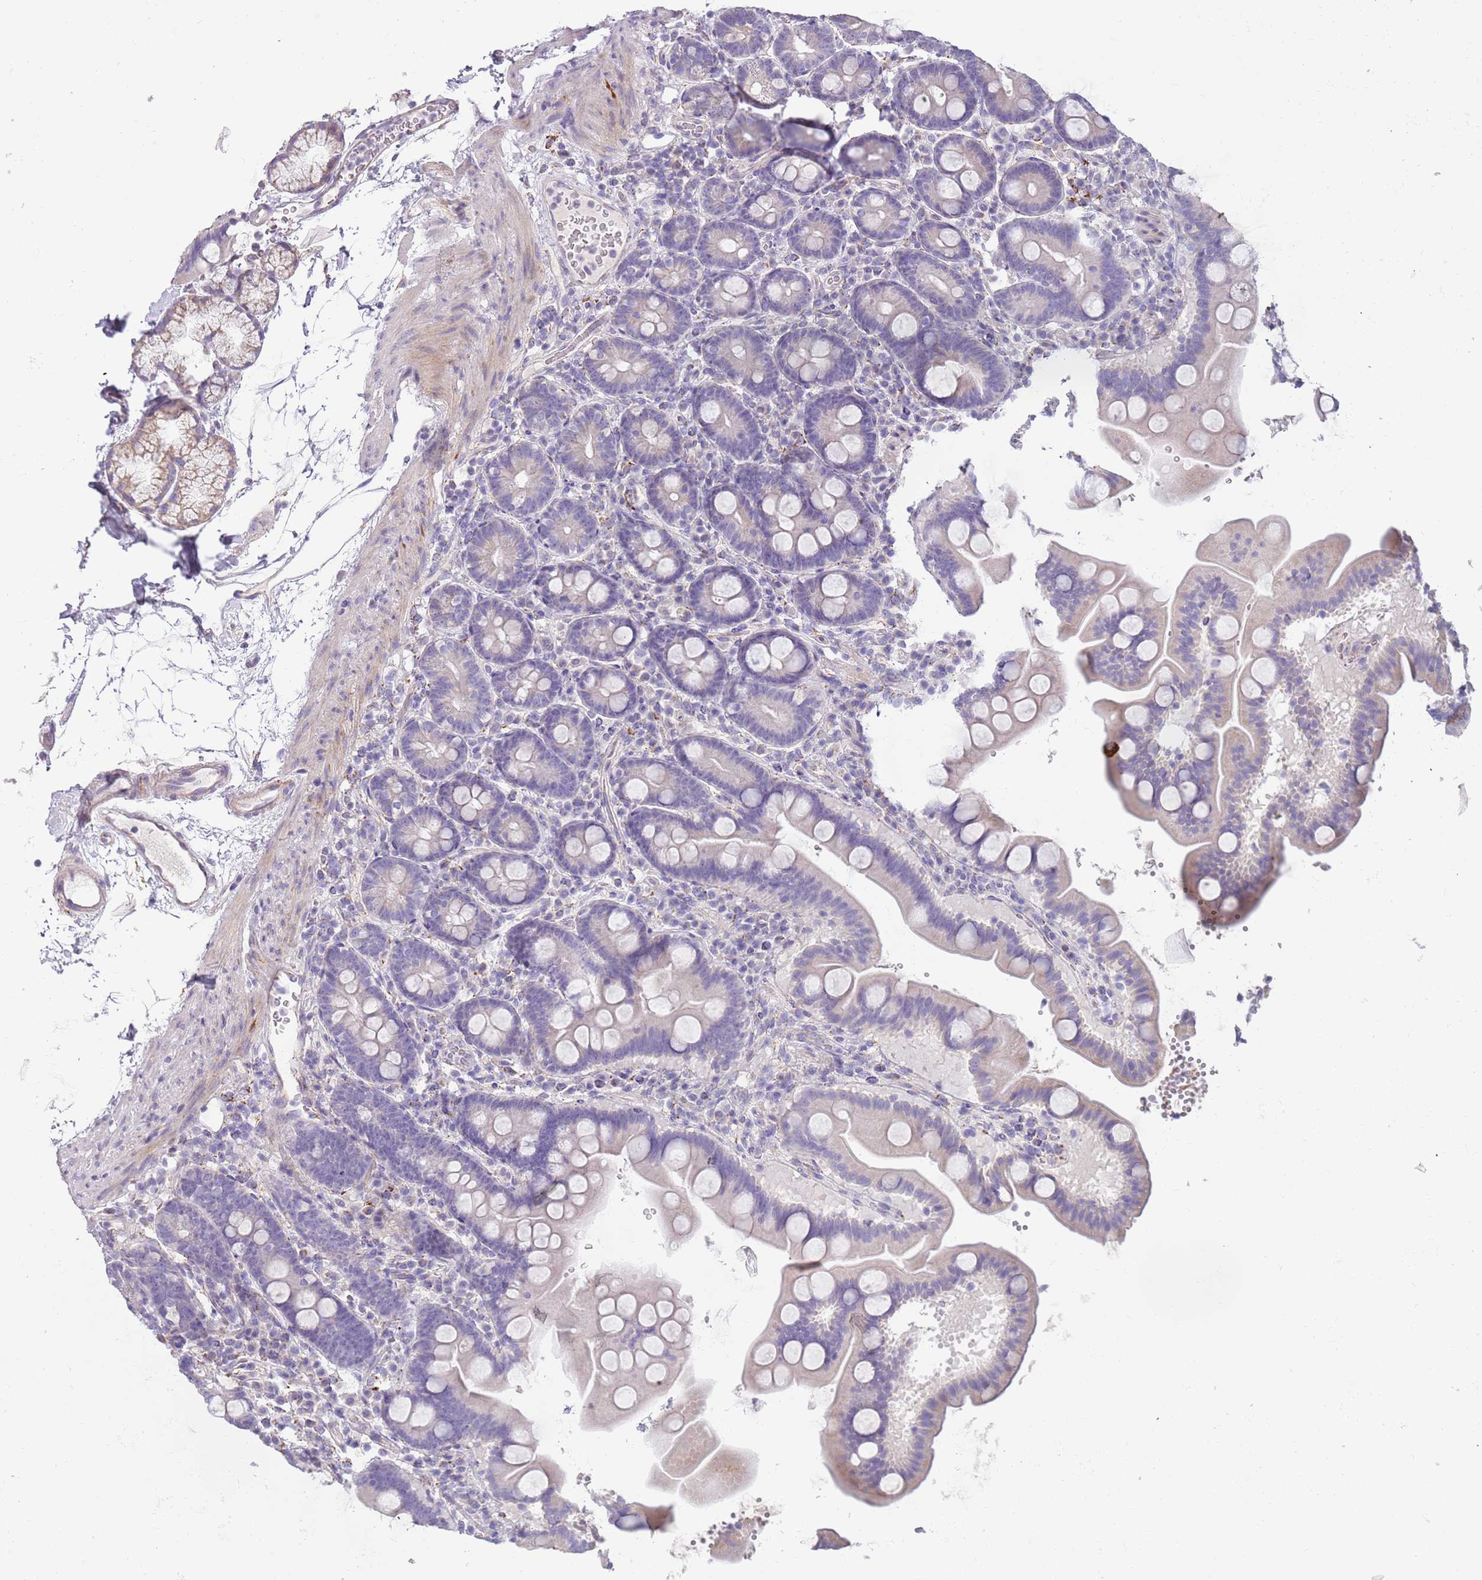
{"staining": {"intensity": "negative", "quantity": "none", "location": "none"}, "tissue": "duodenum", "cell_type": "Glandular cells", "image_type": "normal", "snomed": [{"axis": "morphology", "description": "Normal tissue, NOS"}, {"axis": "topography", "description": "Duodenum"}], "caption": "Immunohistochemistry (IHC) photomicrograph of benign human duodenum stained for a protein (brown), which displays no staining in glandular cells. (DAB (3,3'-diaminobenzidine) immunohistochemistry visualized using brightfield microscopy, high magnification).", "gene": "RNF222", "patient": {"sex": "male", "age": 54}}